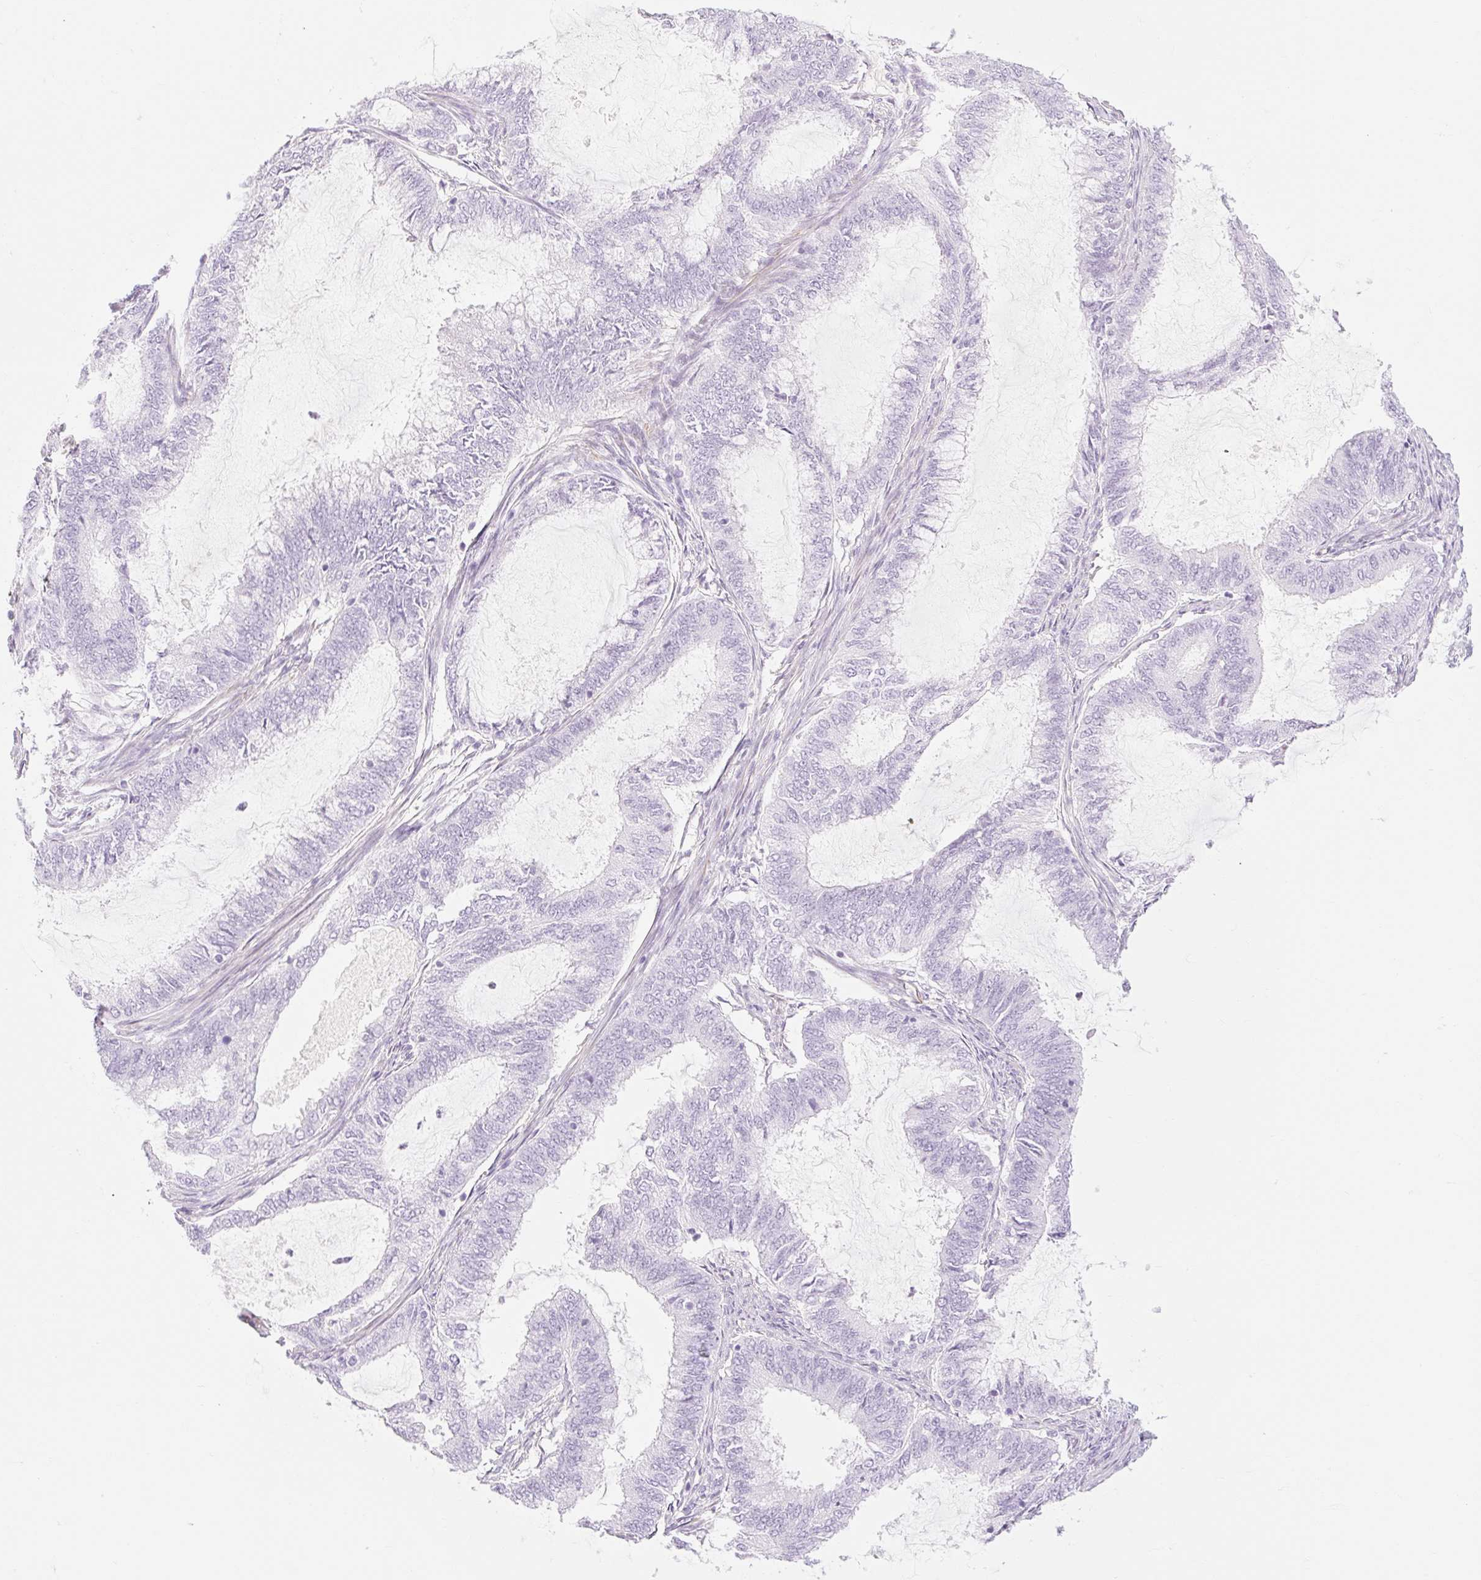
{"staining": {"intensity": "negative", "quantity": "none", "location": "none"}, "tissue": "endometrial cancer", "cell_type": "Tumor cells", "image_type": "cancer", "snomed": [{"axis": "morphology", "description": "Adenocarcinoma, NOS"}, {"axis": "topography", "description": "Endometrium"}], "caption": "Tumor cells show no significant protein staining in endometrial cancer.", "gene": "TAF1L", "patient": {"sex": "female", "age": 51}}